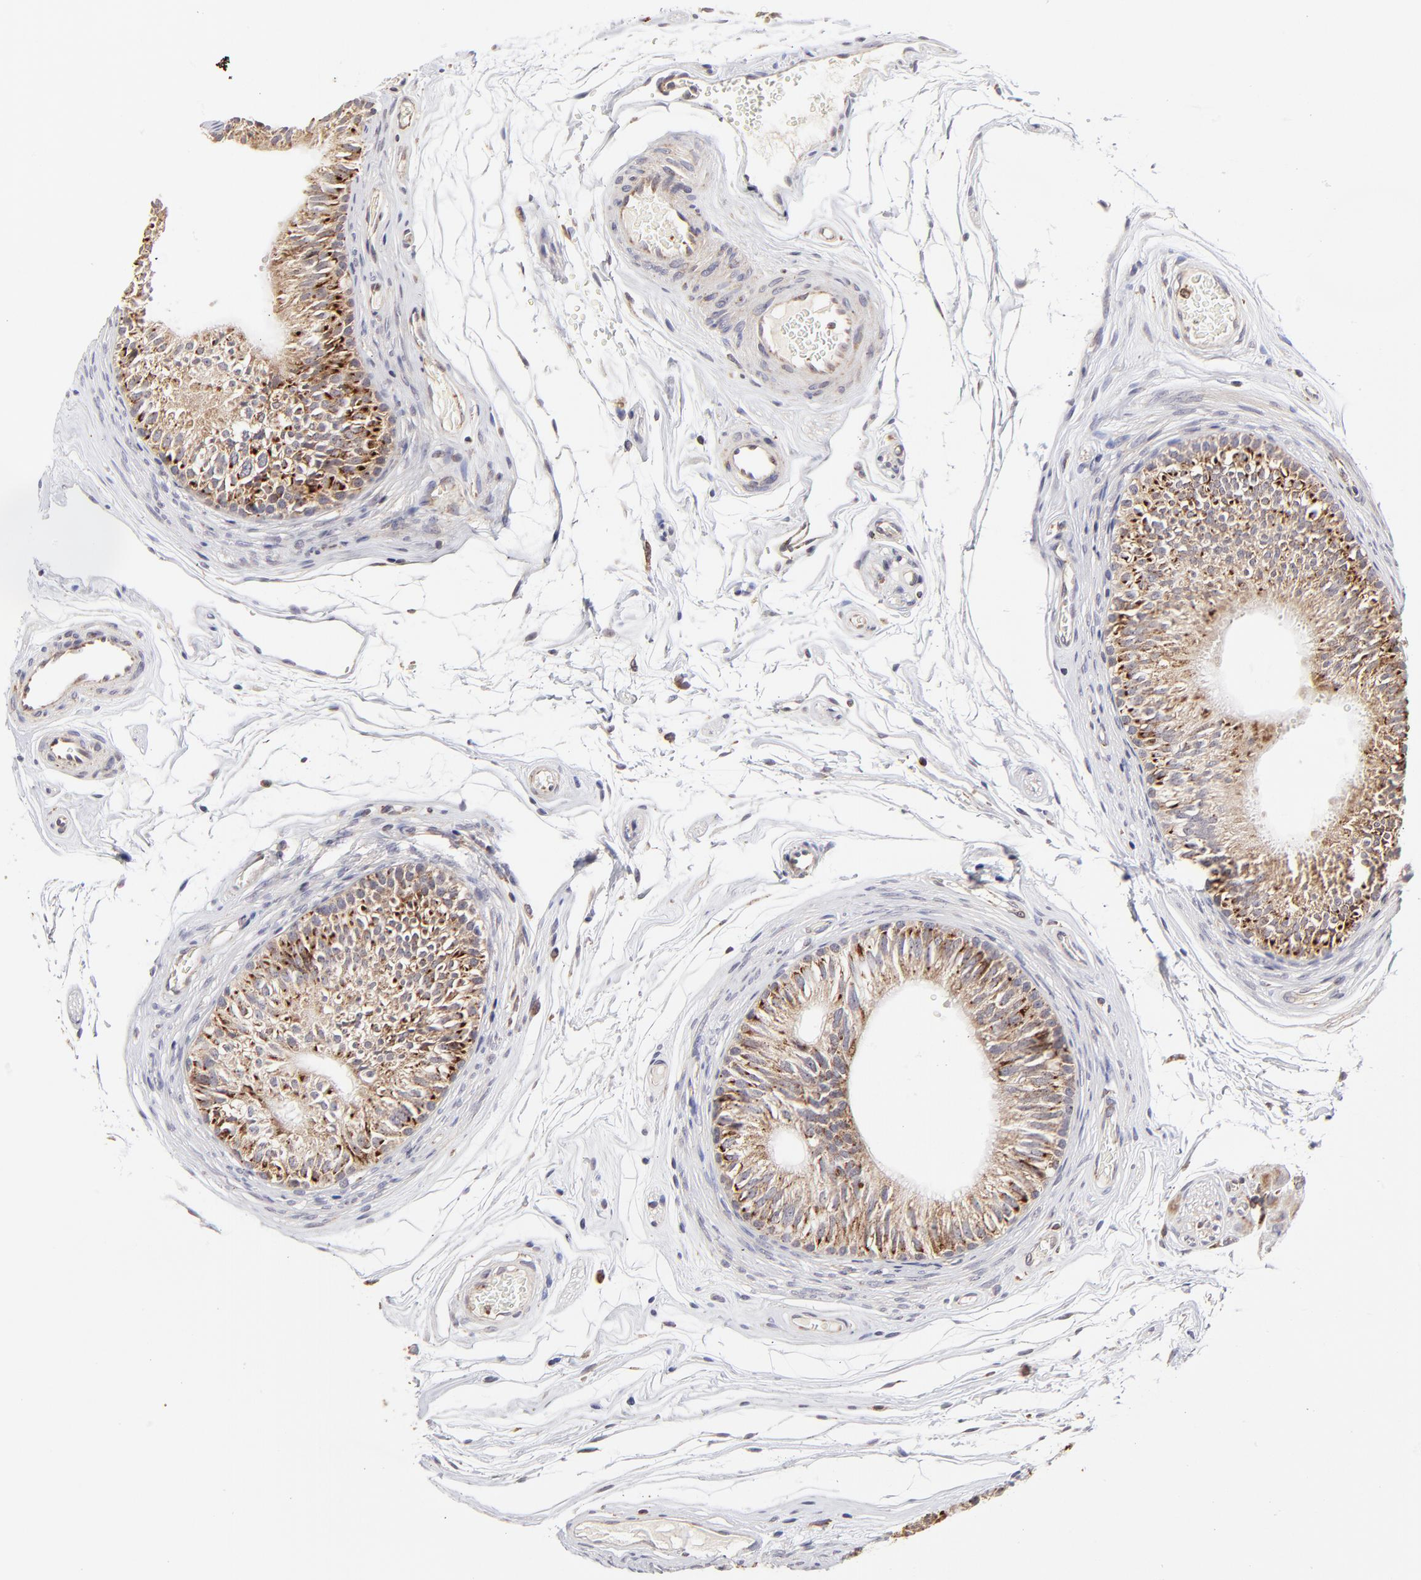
{"staining": {"intensity": "moderate", "quantity": ">75%", "location": "cytoplasmic/membranous"}, "tissue": "epididymis", "cell_type": "Glandular cells", "image_type": "normal", "snomed": [{"axis": "morphology", "description": "Normal tissue, NOS"}, {"axis": "topography", "description": "Testis"}, {"axis": "topography", "description": "Epididymis"}], "caption": "Epididymis stained with DAB immunohistochemistry (IHC) displays medium levels of moderate cytoplasmic/membranous staining in about >75% of glandular cells.", "gene": "MAP2K7", "patient": {"sex": "male", "age": 36}}